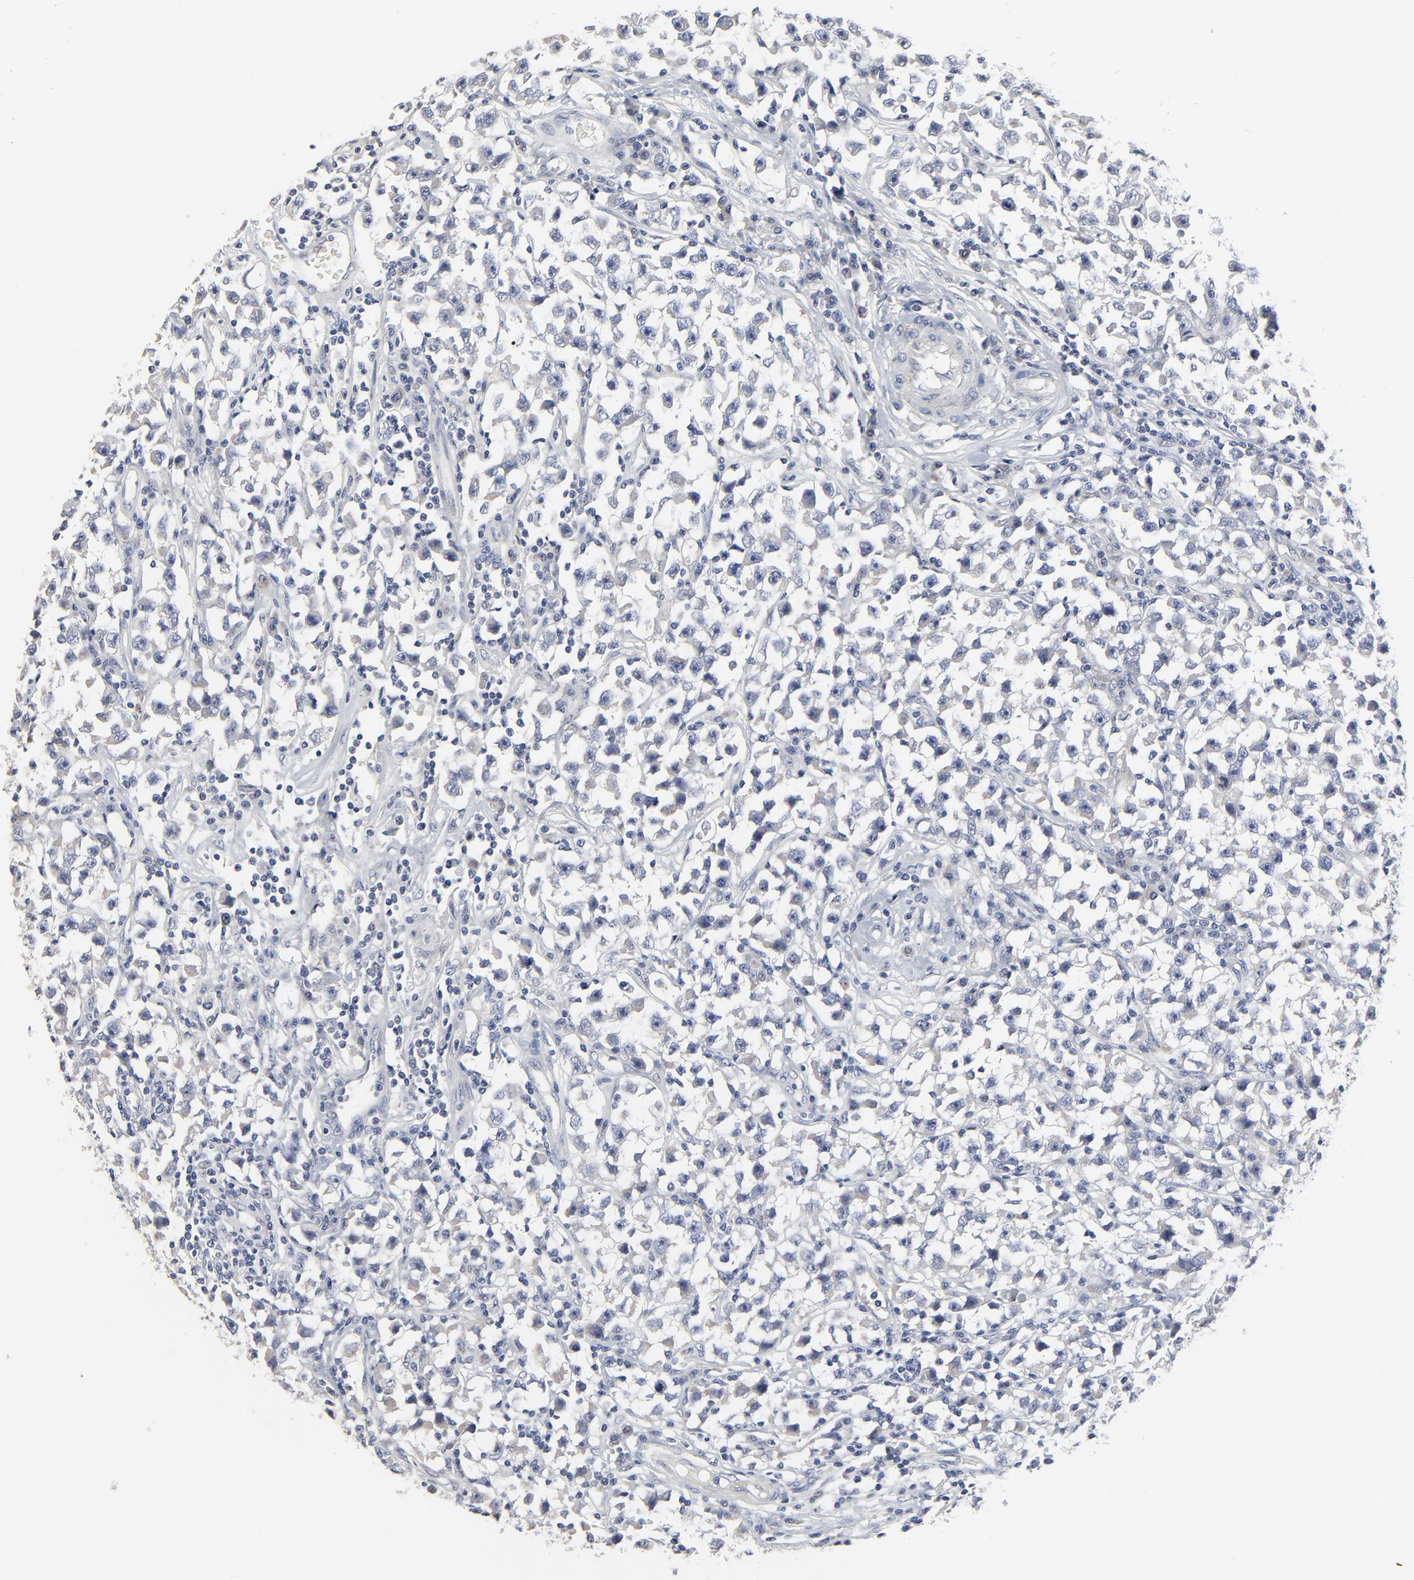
{"staining": {"intensity": "negative", "quantity": "none", "location": "none"}, "tissue": "testis cancer", "cell_type": "Tumor cells", "image_type": "cancer", "snomed": [{"axis": "morphology", "description": "Seminoma, NOS"}, {"axis": "topography", "description": "Testis"}], "caption": "Tumor cells are negative for brown protein staining in seminoma (testis). (DAB (3,3'-diaminobenzidine) IHC with hematoxylin counter stain).", "gene": "DHRSX", "patient": {"sex": "male", "age": 33}}